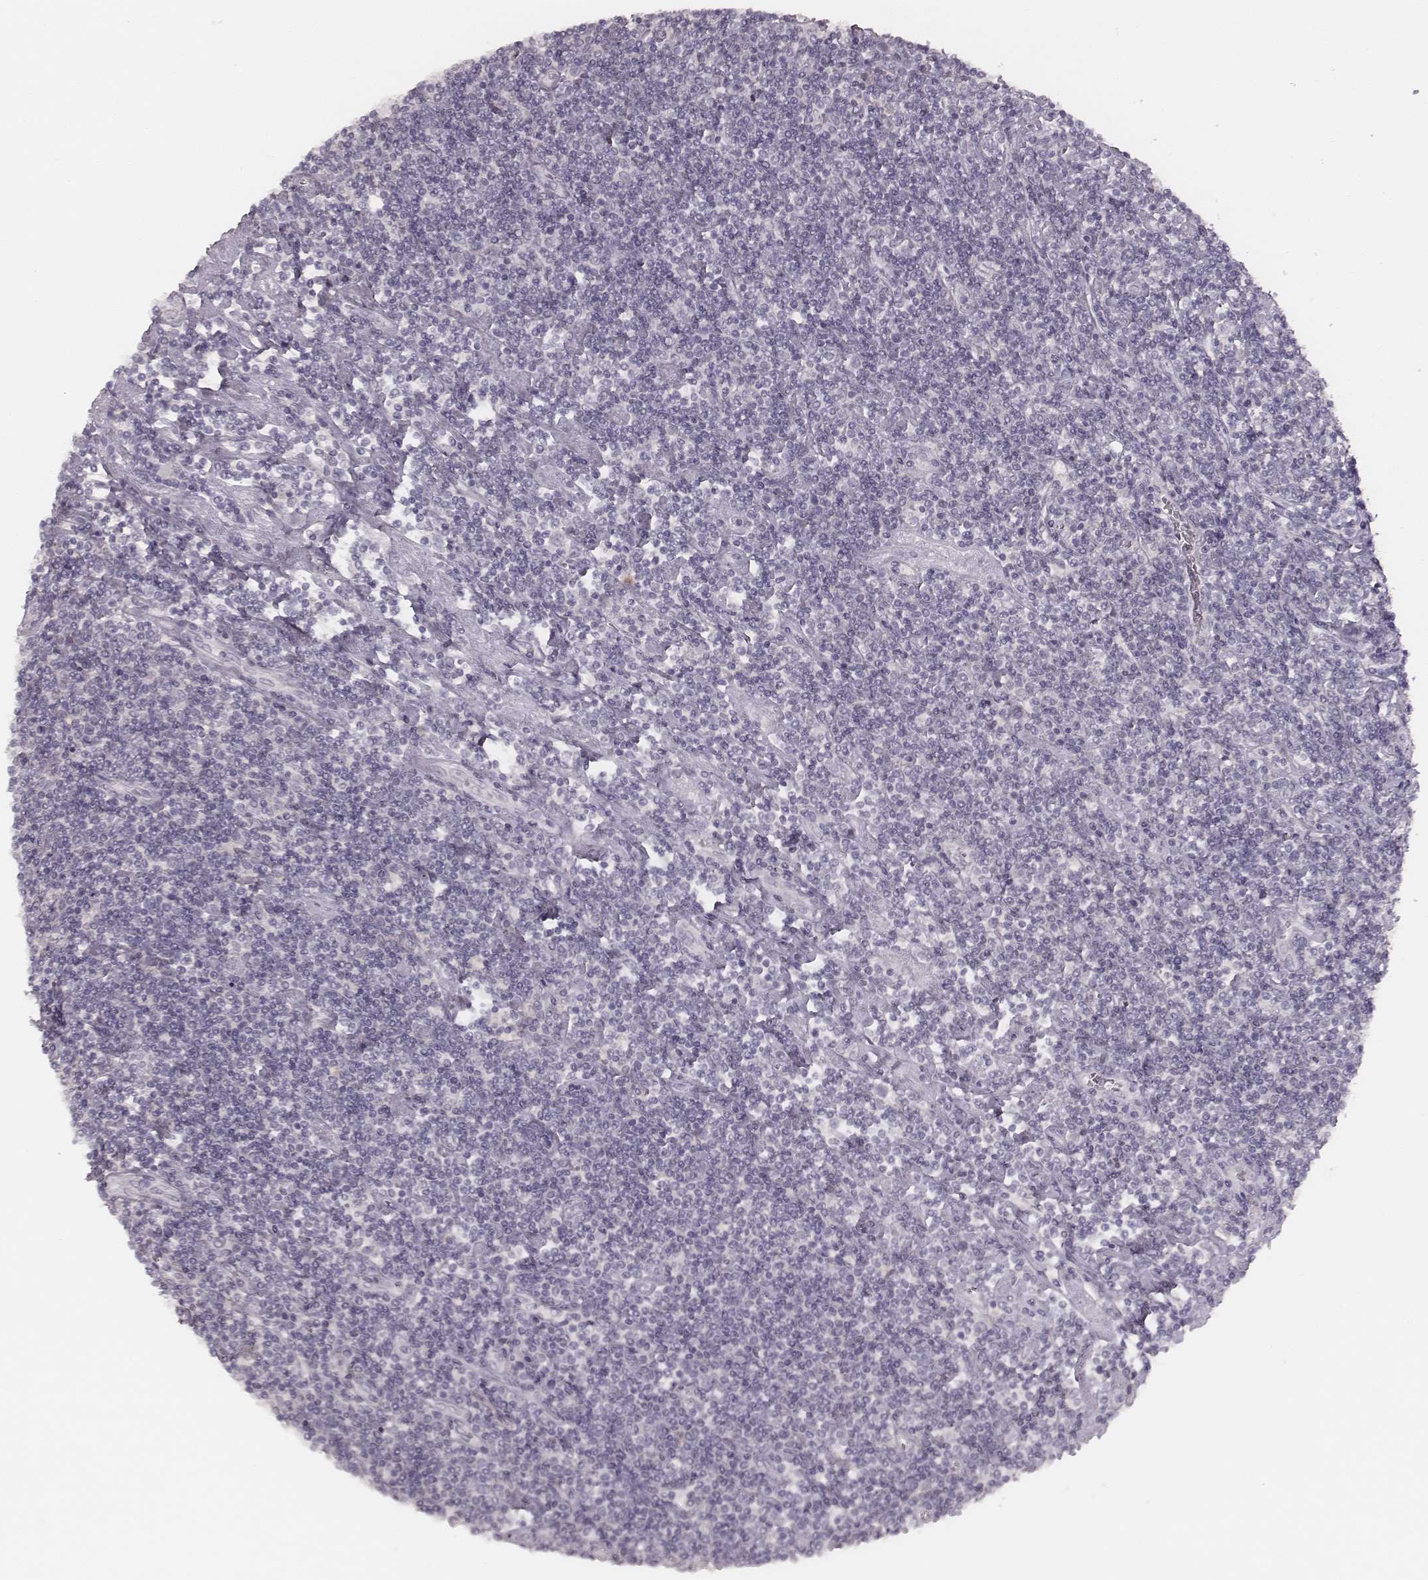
{"staining": {"intensity": "negative", "quantity": "none", "location": "none"}, "tissue": "lymphoma", "cell_type": "Tumor cells", "image_type": "cancer", "snomed": [{"axis": "morphology", "description": "Hodgkin's disease, NOS"}, {"axis": "topography", "description": "Lymph node"}], "caption": "Lymphoma was stained to show a protein in brown. There is no significant positivity in tumor cells.", "gene": "LY6K", "patient": {"sex": "male", "age": 40}}